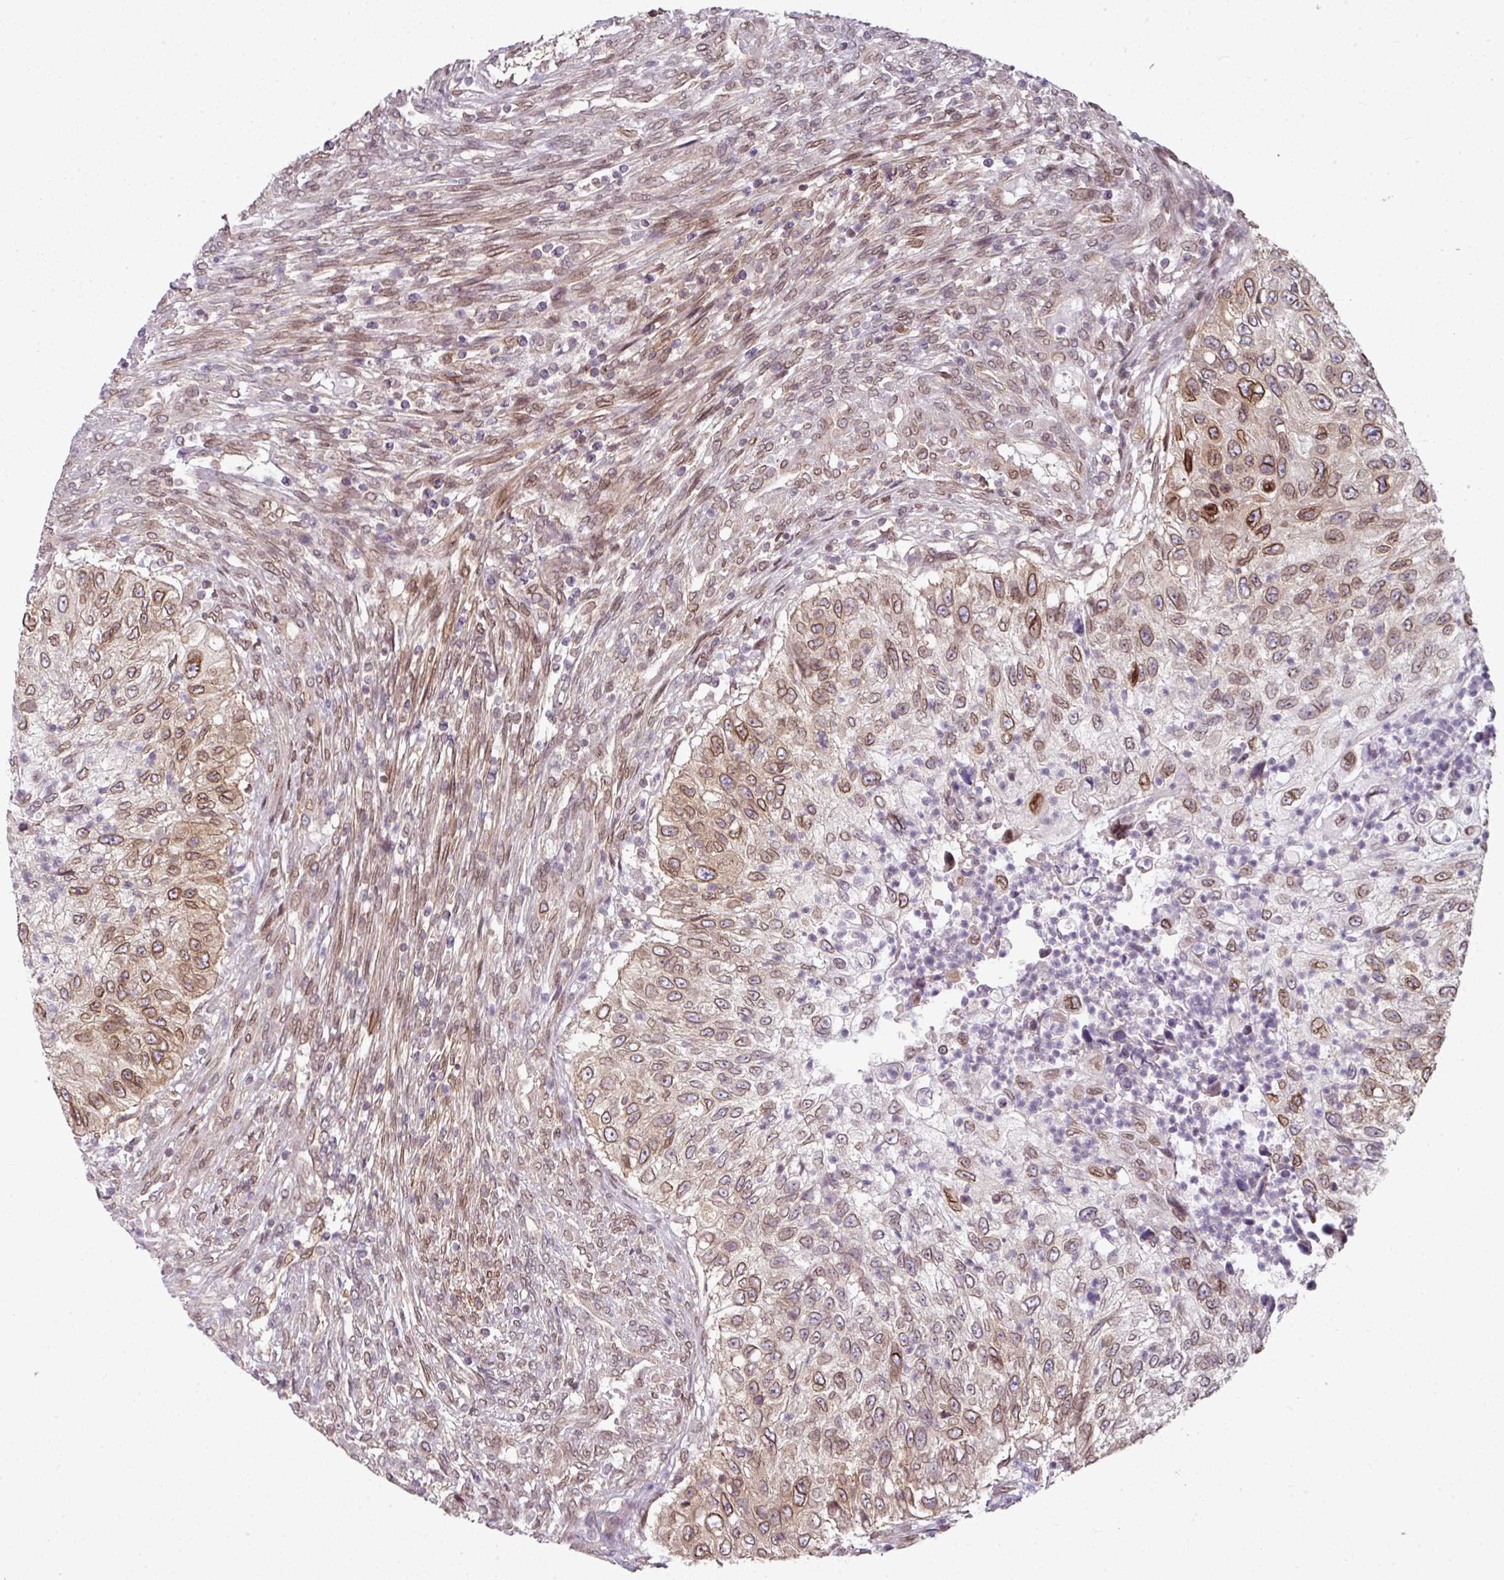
{"staining": {"intensity": "moderate", "quantity": ">75%", "location": "cytoplasmic/membranous,nuclear"}, "tissue": "urothelial cancer", "cell_type": "Tumor cells", "image_type": "cancer", "snomed": [{"axis": "morphology", "description": "Urothelial carcinoma, High grade"}, {"axis": "topography", "description": "Urinary bladder"}], "caption": "IHC image of neoplastic tissue: human high-grade urothelial carcinoma stained using immunohistochemistry reveals medium levels of moderate protein expression localized specifically in the cytoplasmic/membranous and nuclear of tumor cells, appearing as a cytoplasmic/membranous and nuclear brown color.", "gene": "RANGAP1", "patient": {"sex": "female", "age": 60}}